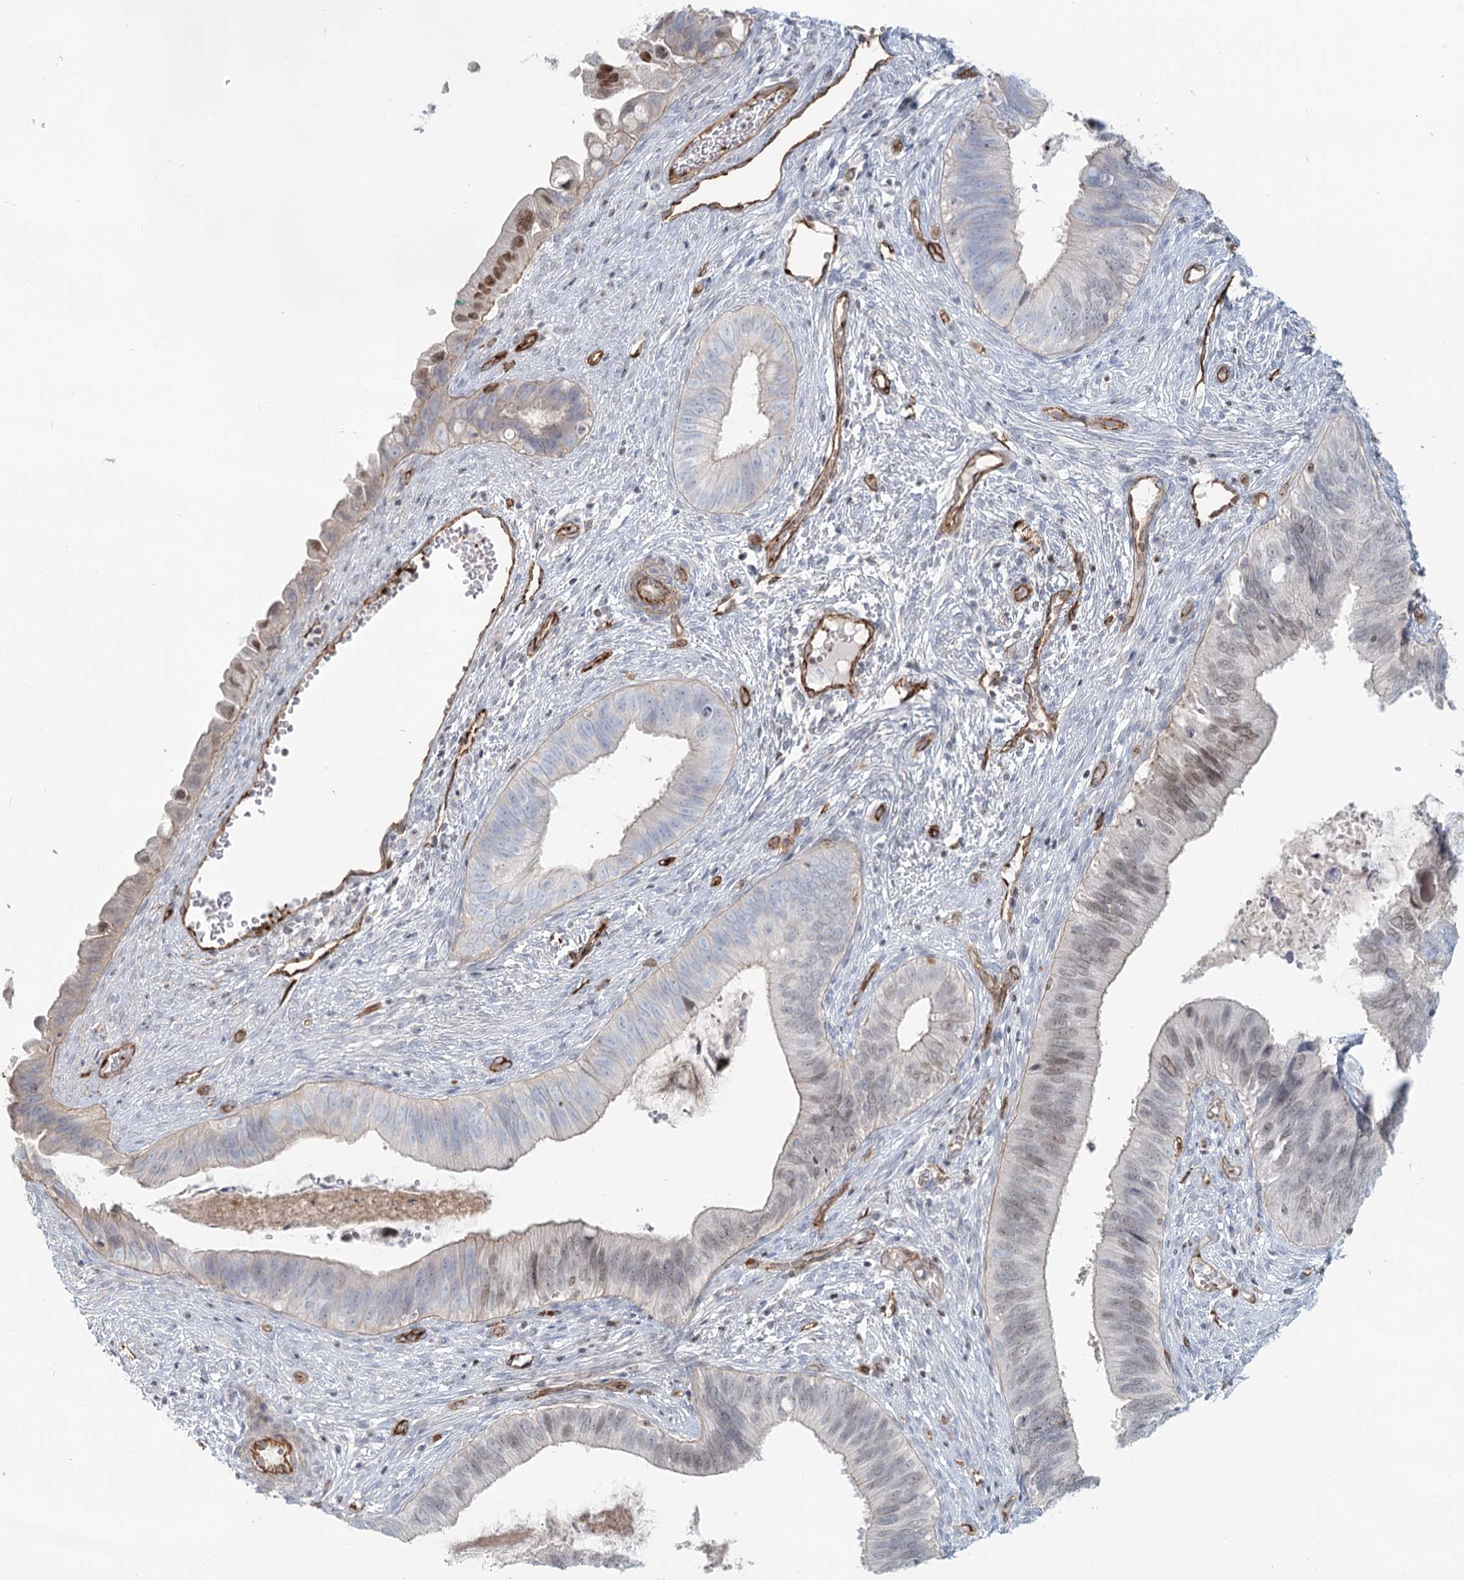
{"staining": {"intensity": "moderate", "quantity": "<25%", "location": "nuclear"}, "tissue": "cervical cancer", "cell_type": "Tumor cells", "image_type": "cancer", "snomed": [{"axis": "morphology", "description": "Adenocarcinoma, NOS"}, {"axis": "topography", "description": "Cervix"}], "caption": "Cervical adenocarcinoma stained with a protein marker shows moderate staining in tumor cells.", "gene": "ZFYVE28", "patient": {"sex": "female", "age": 42}}